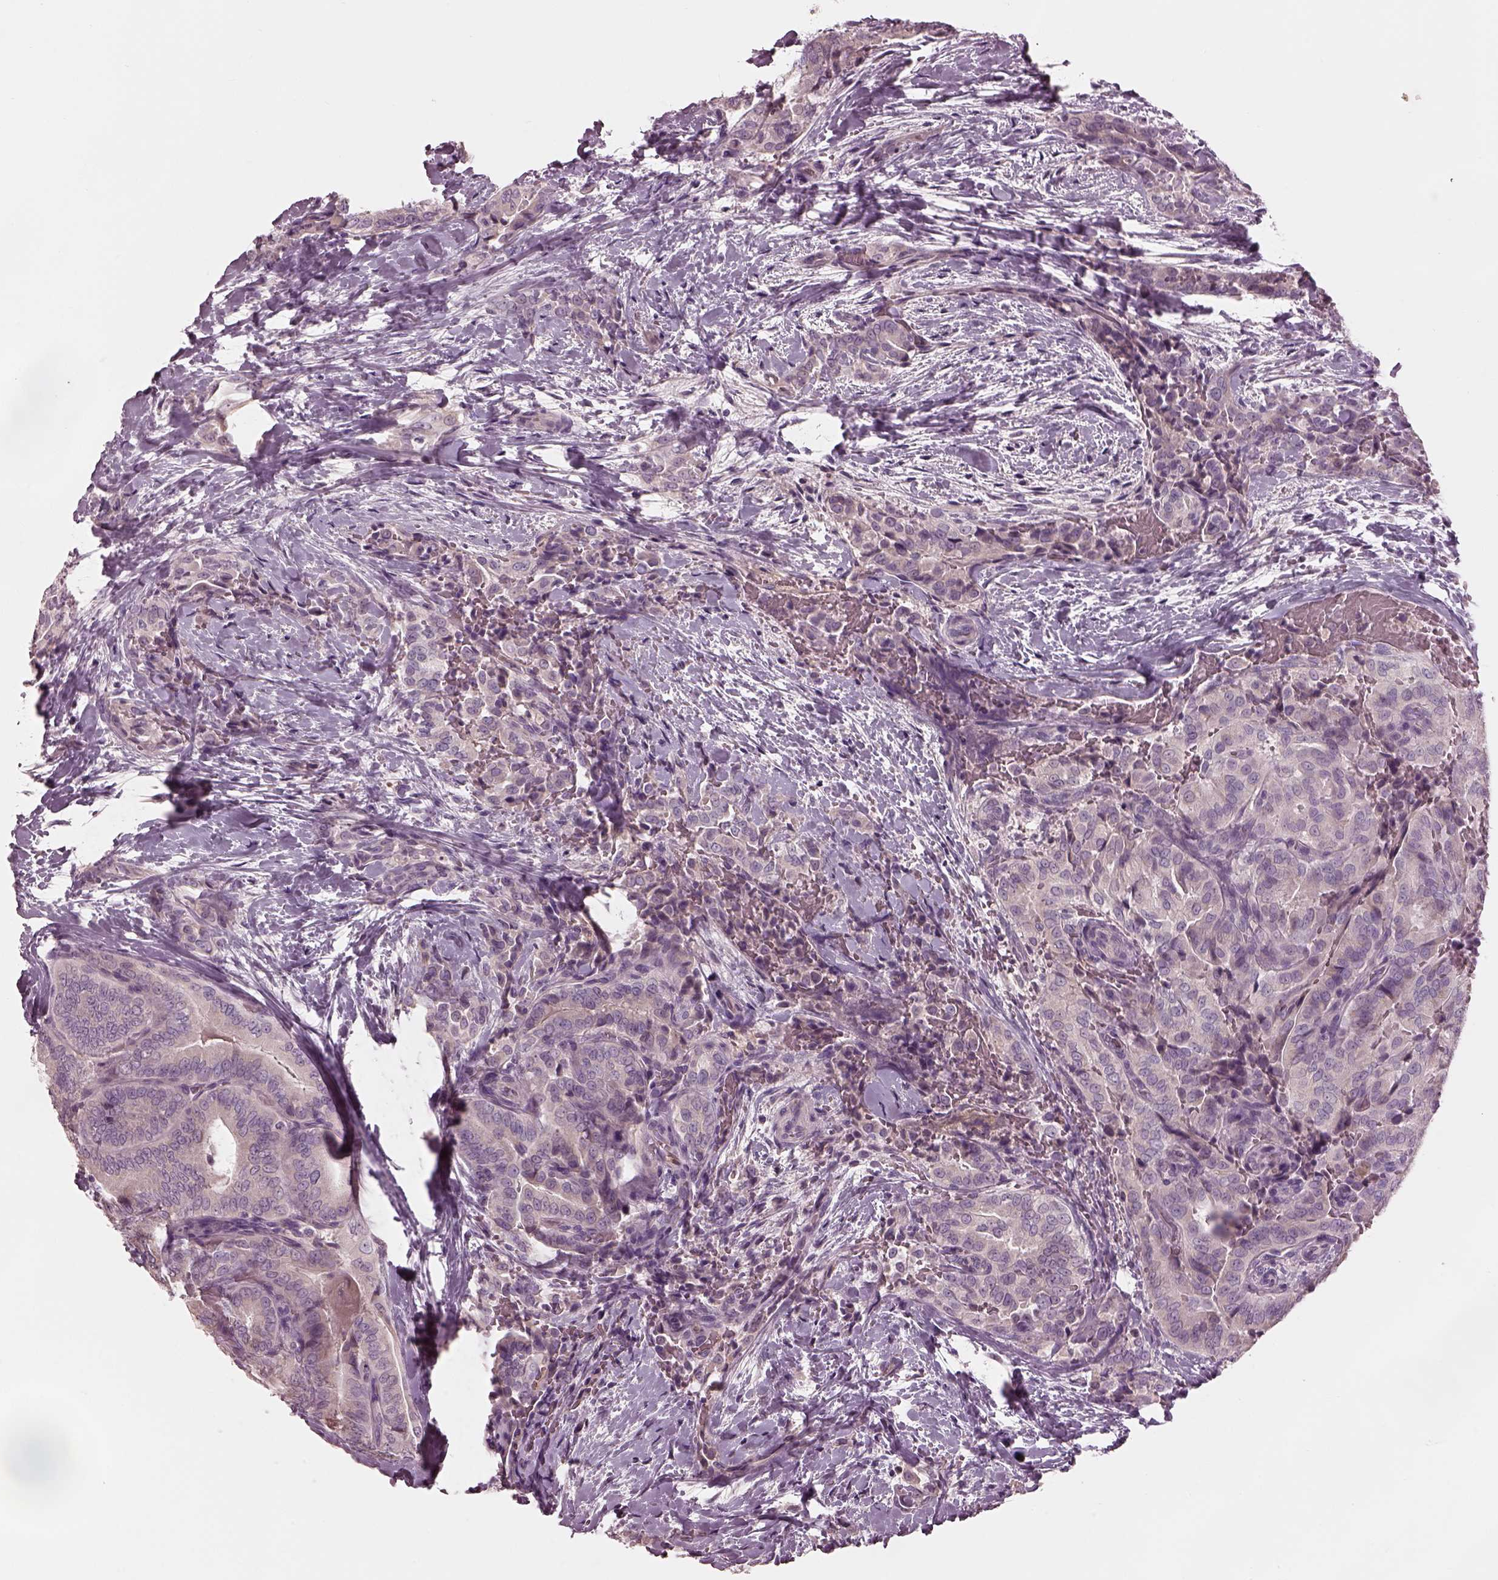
{"staining": {"intensity": "negative", "quantity": "none", "location": "none"}, "tissue": "thyroid cancer", "cell_type": "Tumor cells", "image_type": "cancer", "snomed": [{"axis": "morphology", "description": "Papillary adenocarcinoma, NOS"}, {"axis": "topography", "description": "Thyroid gland"}], "caption": "This is an immunohistochemistry micrograph of thyroid papillary adenocarcinoma. There is no expression in tumor cells.", "gene": "MIA", "patient": {"sex": "male", "age": 61}}